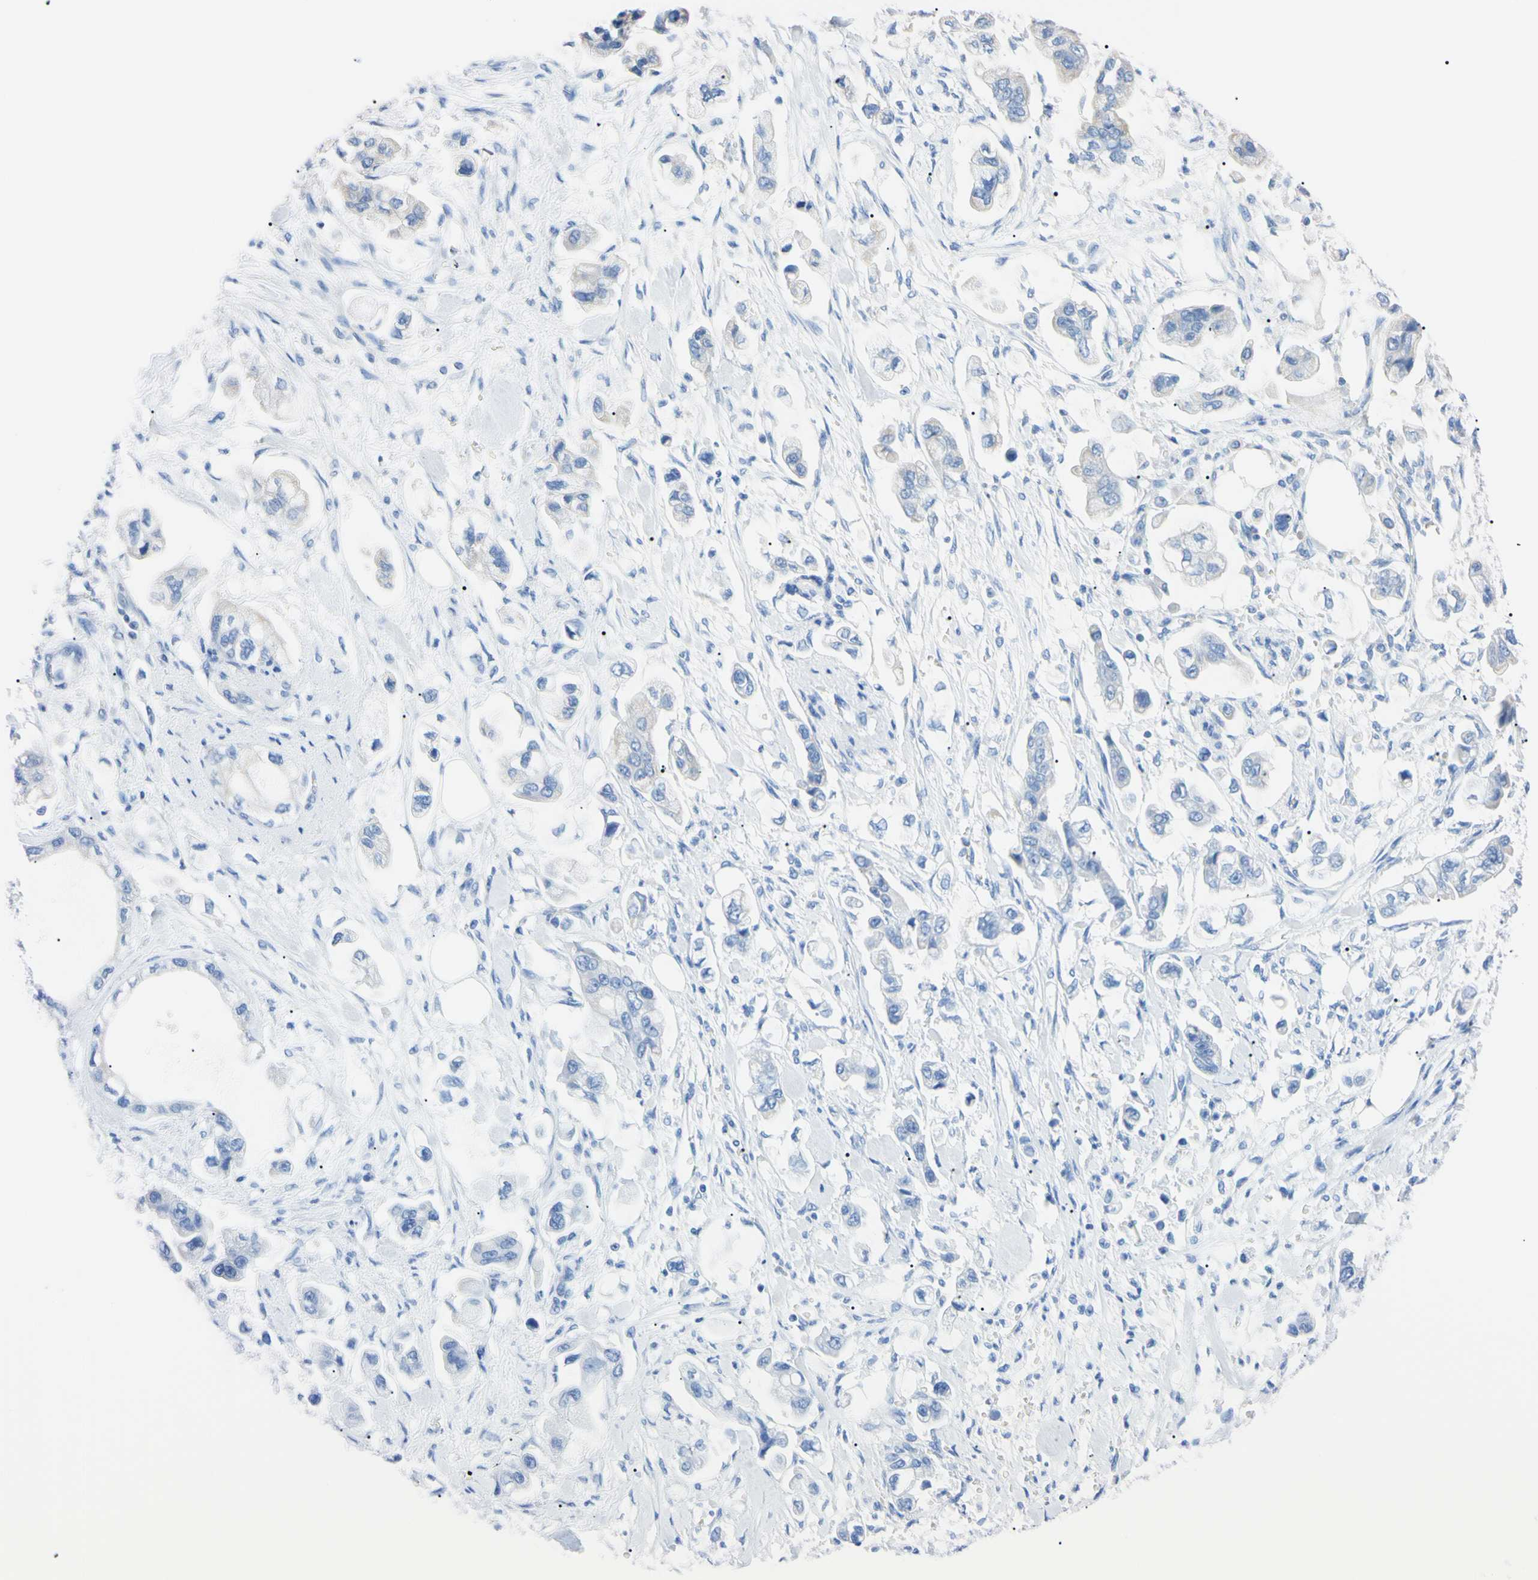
{"staining": {"intensity": "negative", "quantity": "none", "location": "none"}, "tissue": "stomach cancer", "cell_type": "Tumor cells", "image_type": "cancer", "snomed": [{"axis": "morphology", "description": "Adenocarcinoma, NOS"}, {"axis": "topography", "description": "Stomach"}], "caption": "IHC photomicrograph of neoplastic tissue: human adenocarcinoma (stomach) stained with DAB exhibits no significant protein positivity in tumor cells. (Immunohistochemistry (ihc), brightfield microscopy, high magnification).", "gene": "CLPP", "patient": {"sex": "male", "age": 62}}